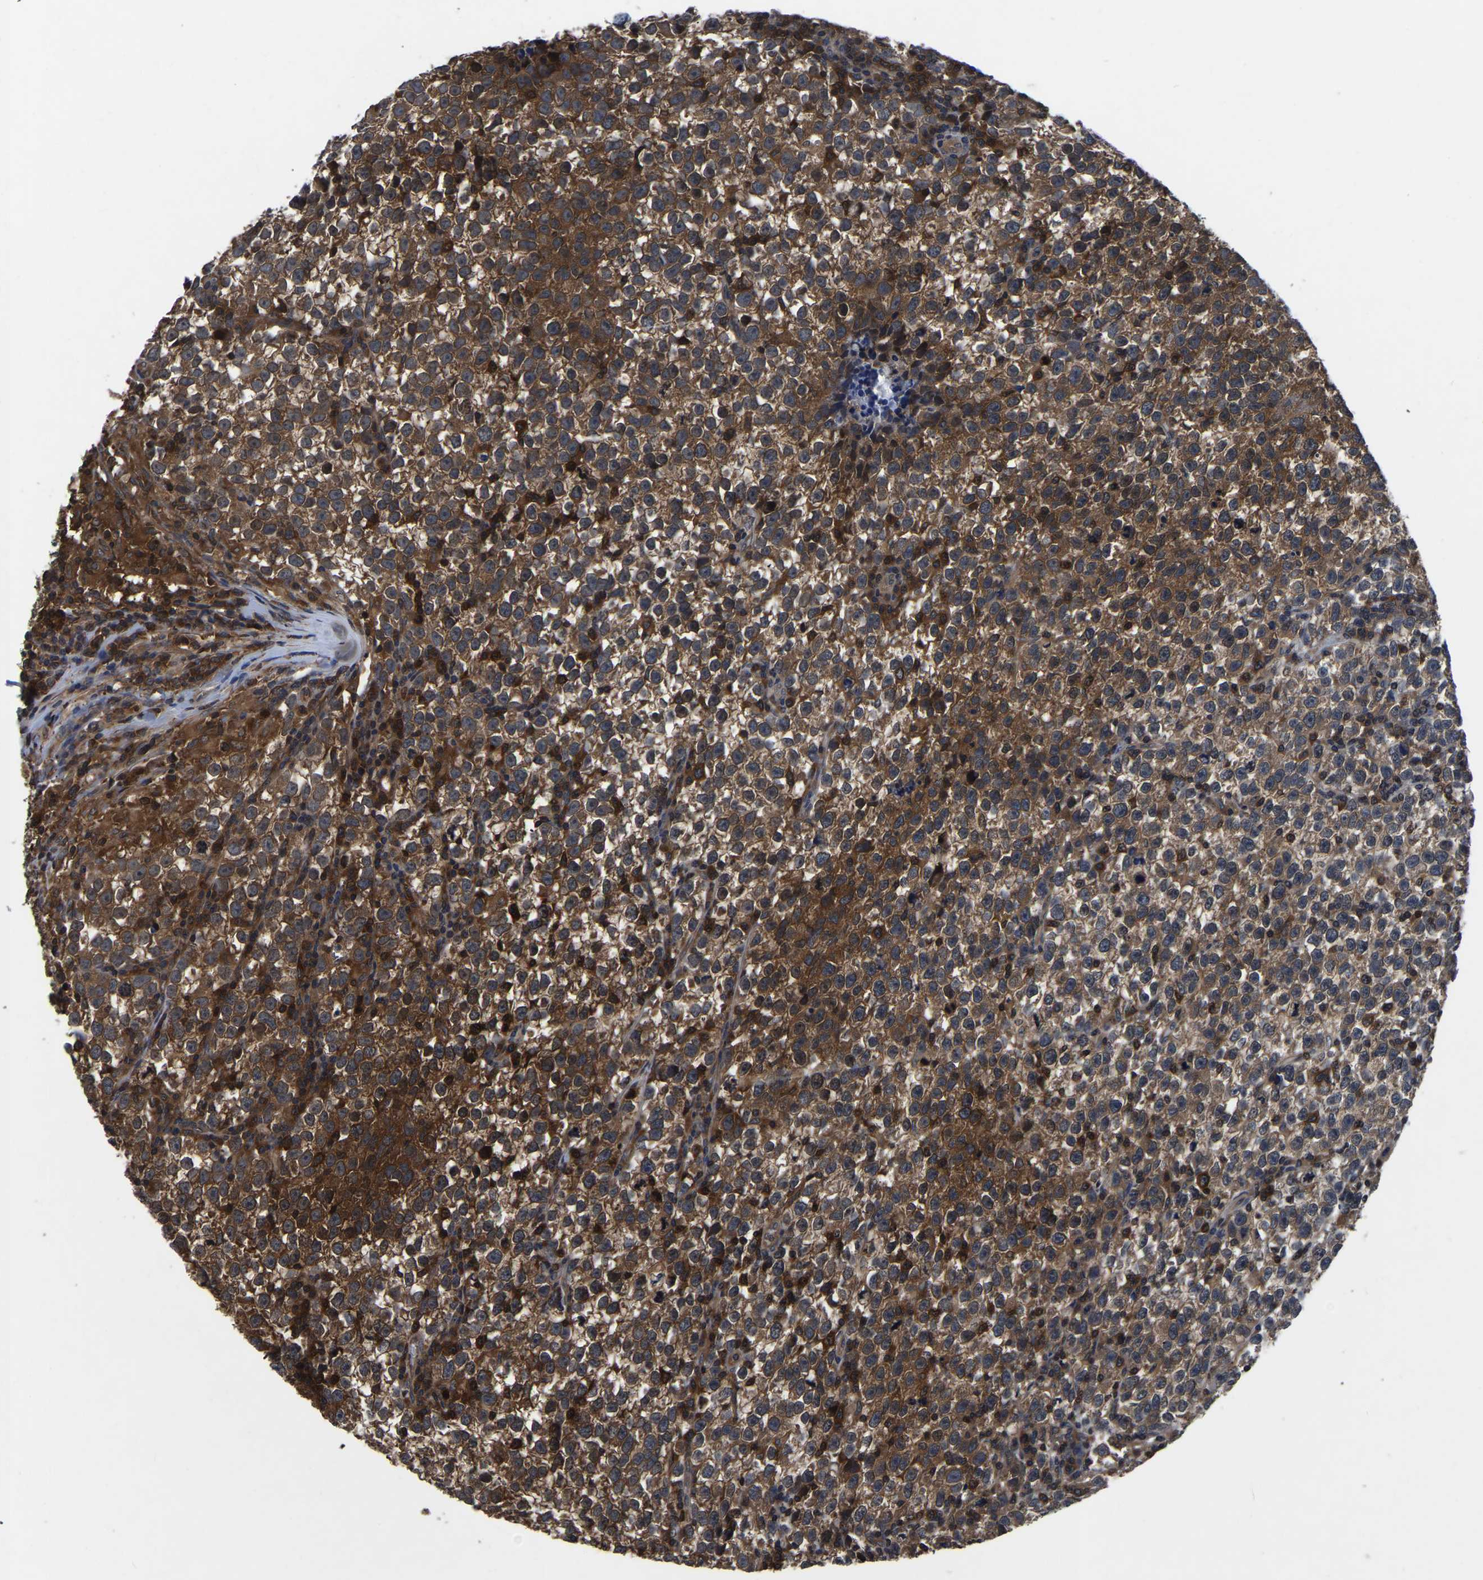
{"staining": {"intensity": "strong", "quantity": ">75%", "location": "cytoplasmic/membranous"}, "tissue": "testis cancer", "cell_type": "Tumor cells", "image_type": "cancer", "snomed": [{"axis": "morphology", "description": "Normal tissue, NOS"}, {"axis": "morphology", "description": "Seminoma, NOS"}, {"axis": "topography", "description": "Testis"}], "caption": "Approximately >75% of tumor cells in seminoma (testis) display strong cytoplasmic/membranous protein staining as visualized by brown immunohistochemical staining.", "gene": "FGD5", "patient": {"sex": "male", "age": 43}}